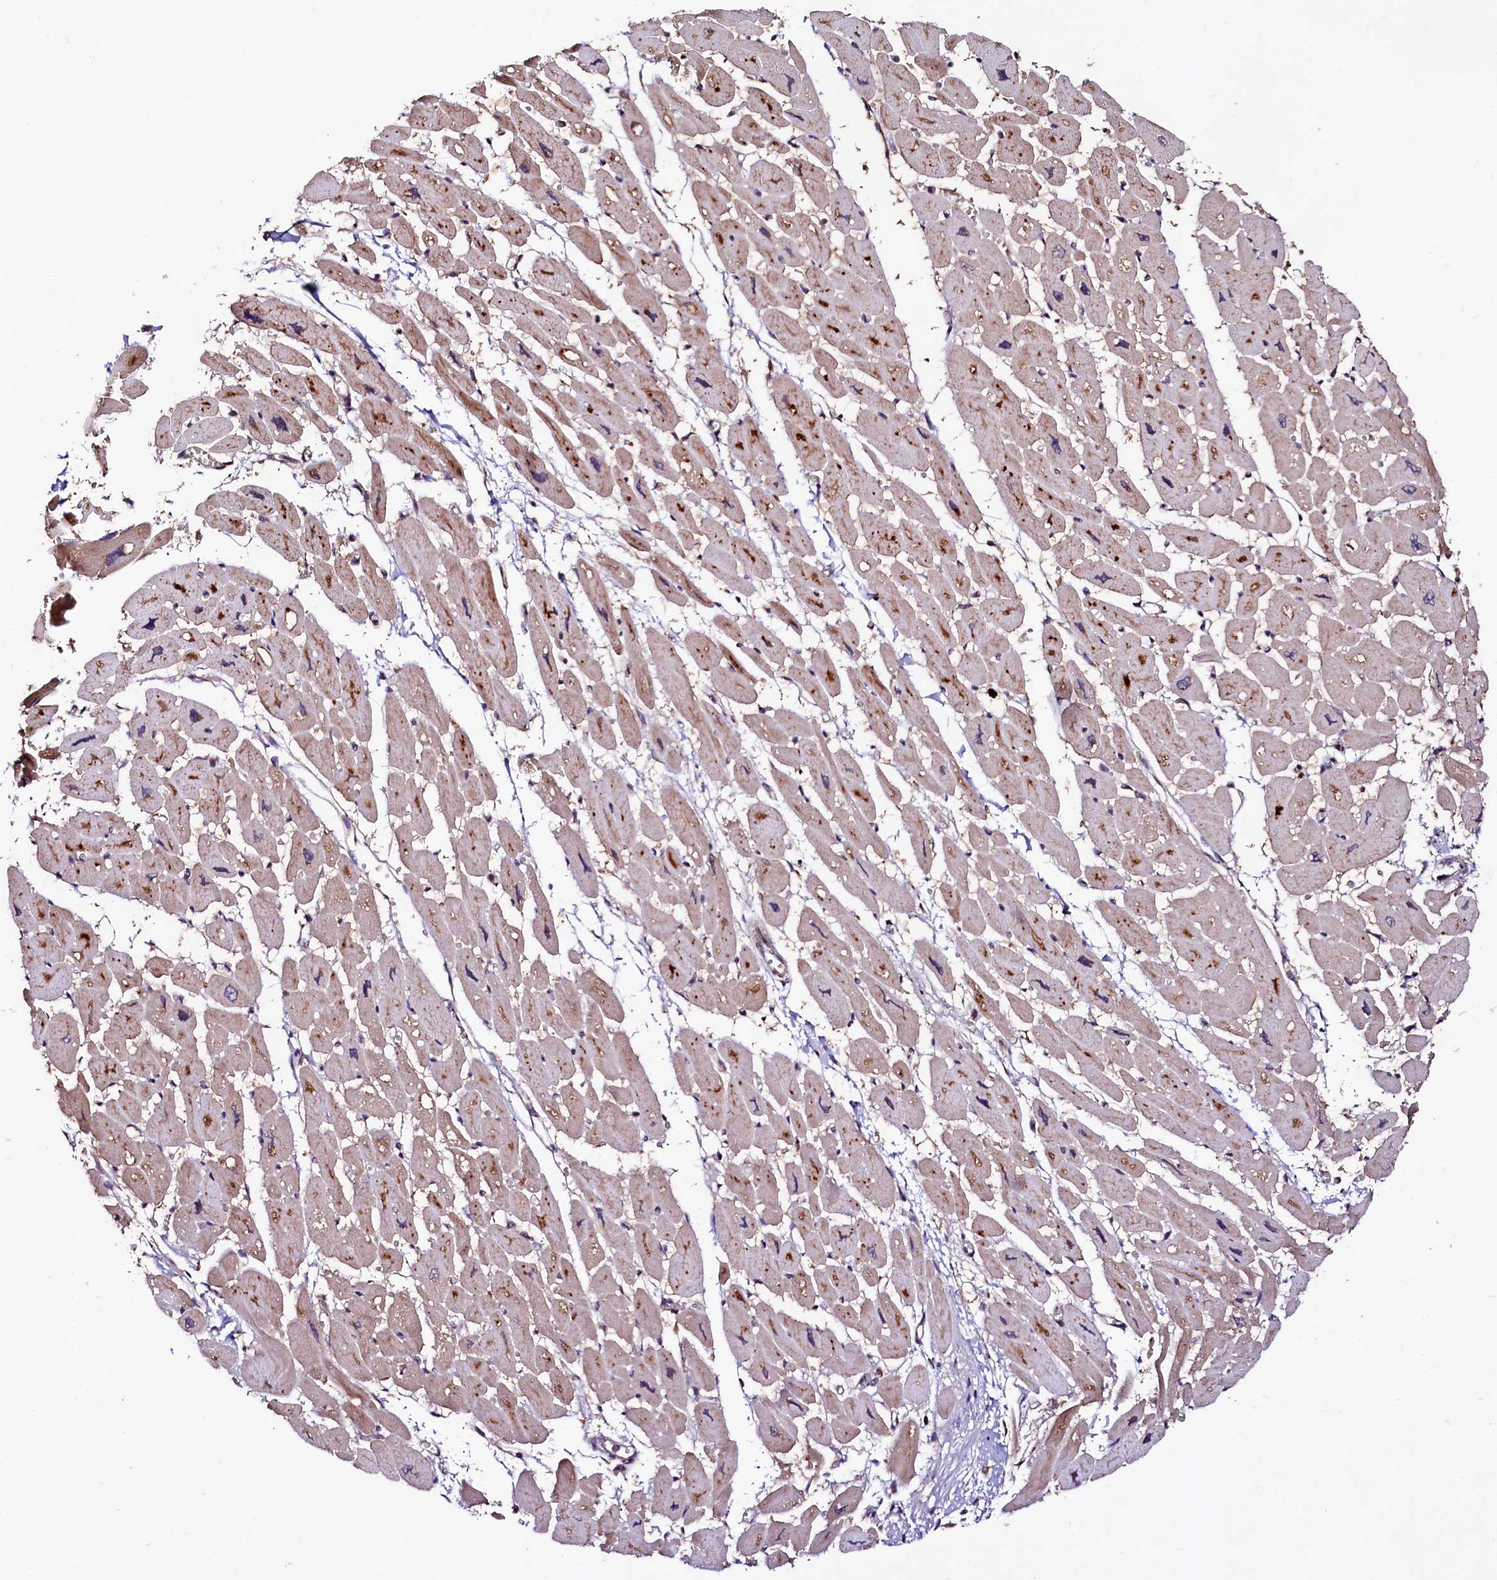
{"staining": {"intensity": "moderate", "quantity": ">75%", "location": "cytoplasmic/membranous,nuclear"}, "tissue": "heart muscle", "cell_type": "Cardiomyocytes", "image_type": "normal", "snomed": [{"axis": "morphology", "description": "Normal tissue, NOS"}, {"axis": "topography", "description": "Heart"}], "caption": "Moderate cytoplasmic/membranous,nuclear protein staining is identified in about >75% of cardiomyocytes in heart muscle. (IHC, brightfield microscopy, high magnification).", "gene": "C5orf15", "patient": {"sex": "female", "age": 54}}